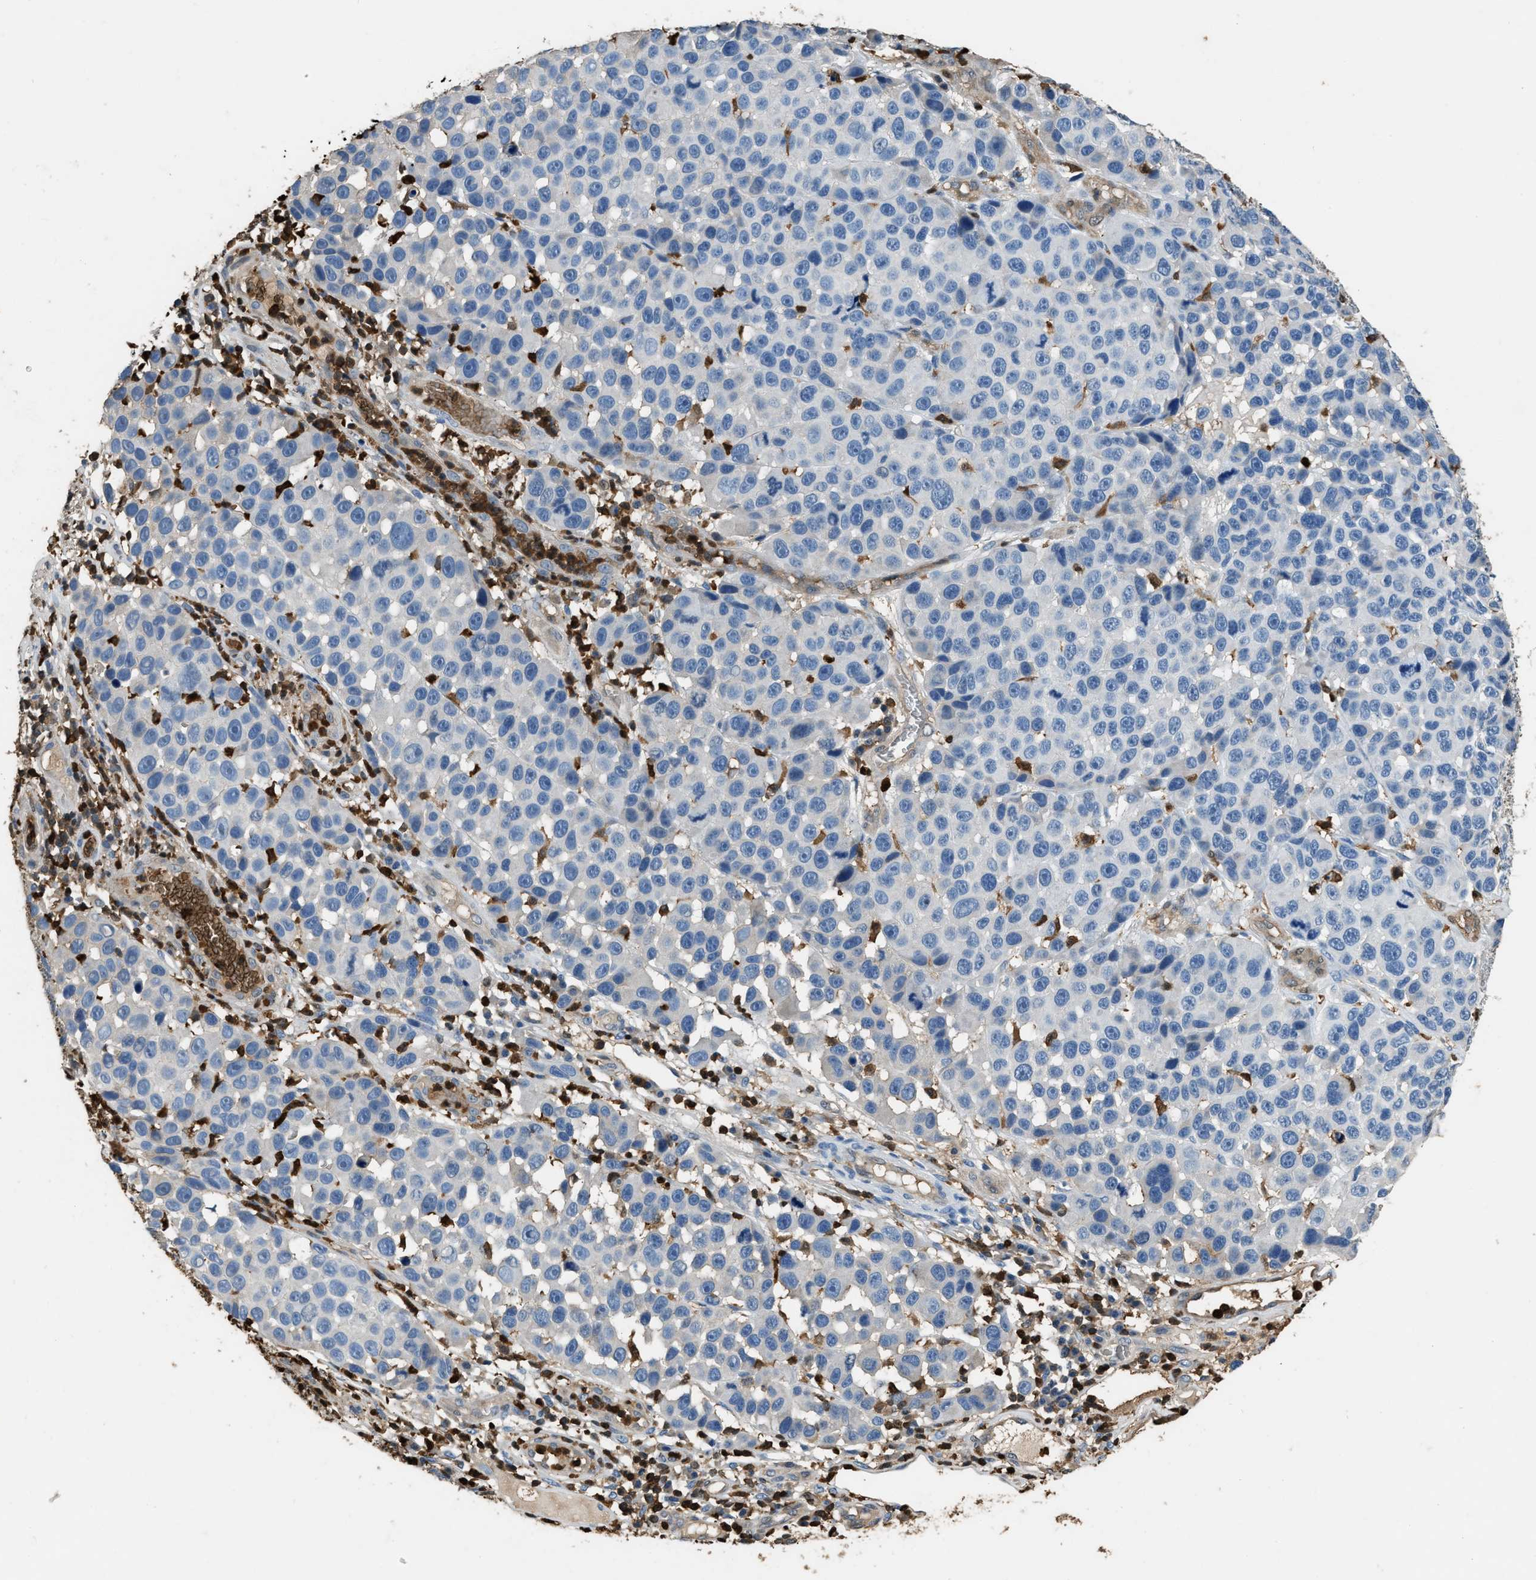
{"staining": {"intensity": "negative", "quantity": "none", "location": "none"}, "tissue": "melanoma", "cell_type": "Tumor cells", "image_type": "cancer", "snomed": [{"axis": "morphology", "description": "Malignant melanoma, NOS"}, {"axis": "topography", "description": "Skin"}], "caption": "Immunohistochemistry of human melanoma demonstrates no staining in tumor cells.", "gene": "ARHGDIB", "patient": {"sex": "male", "age": 53}}